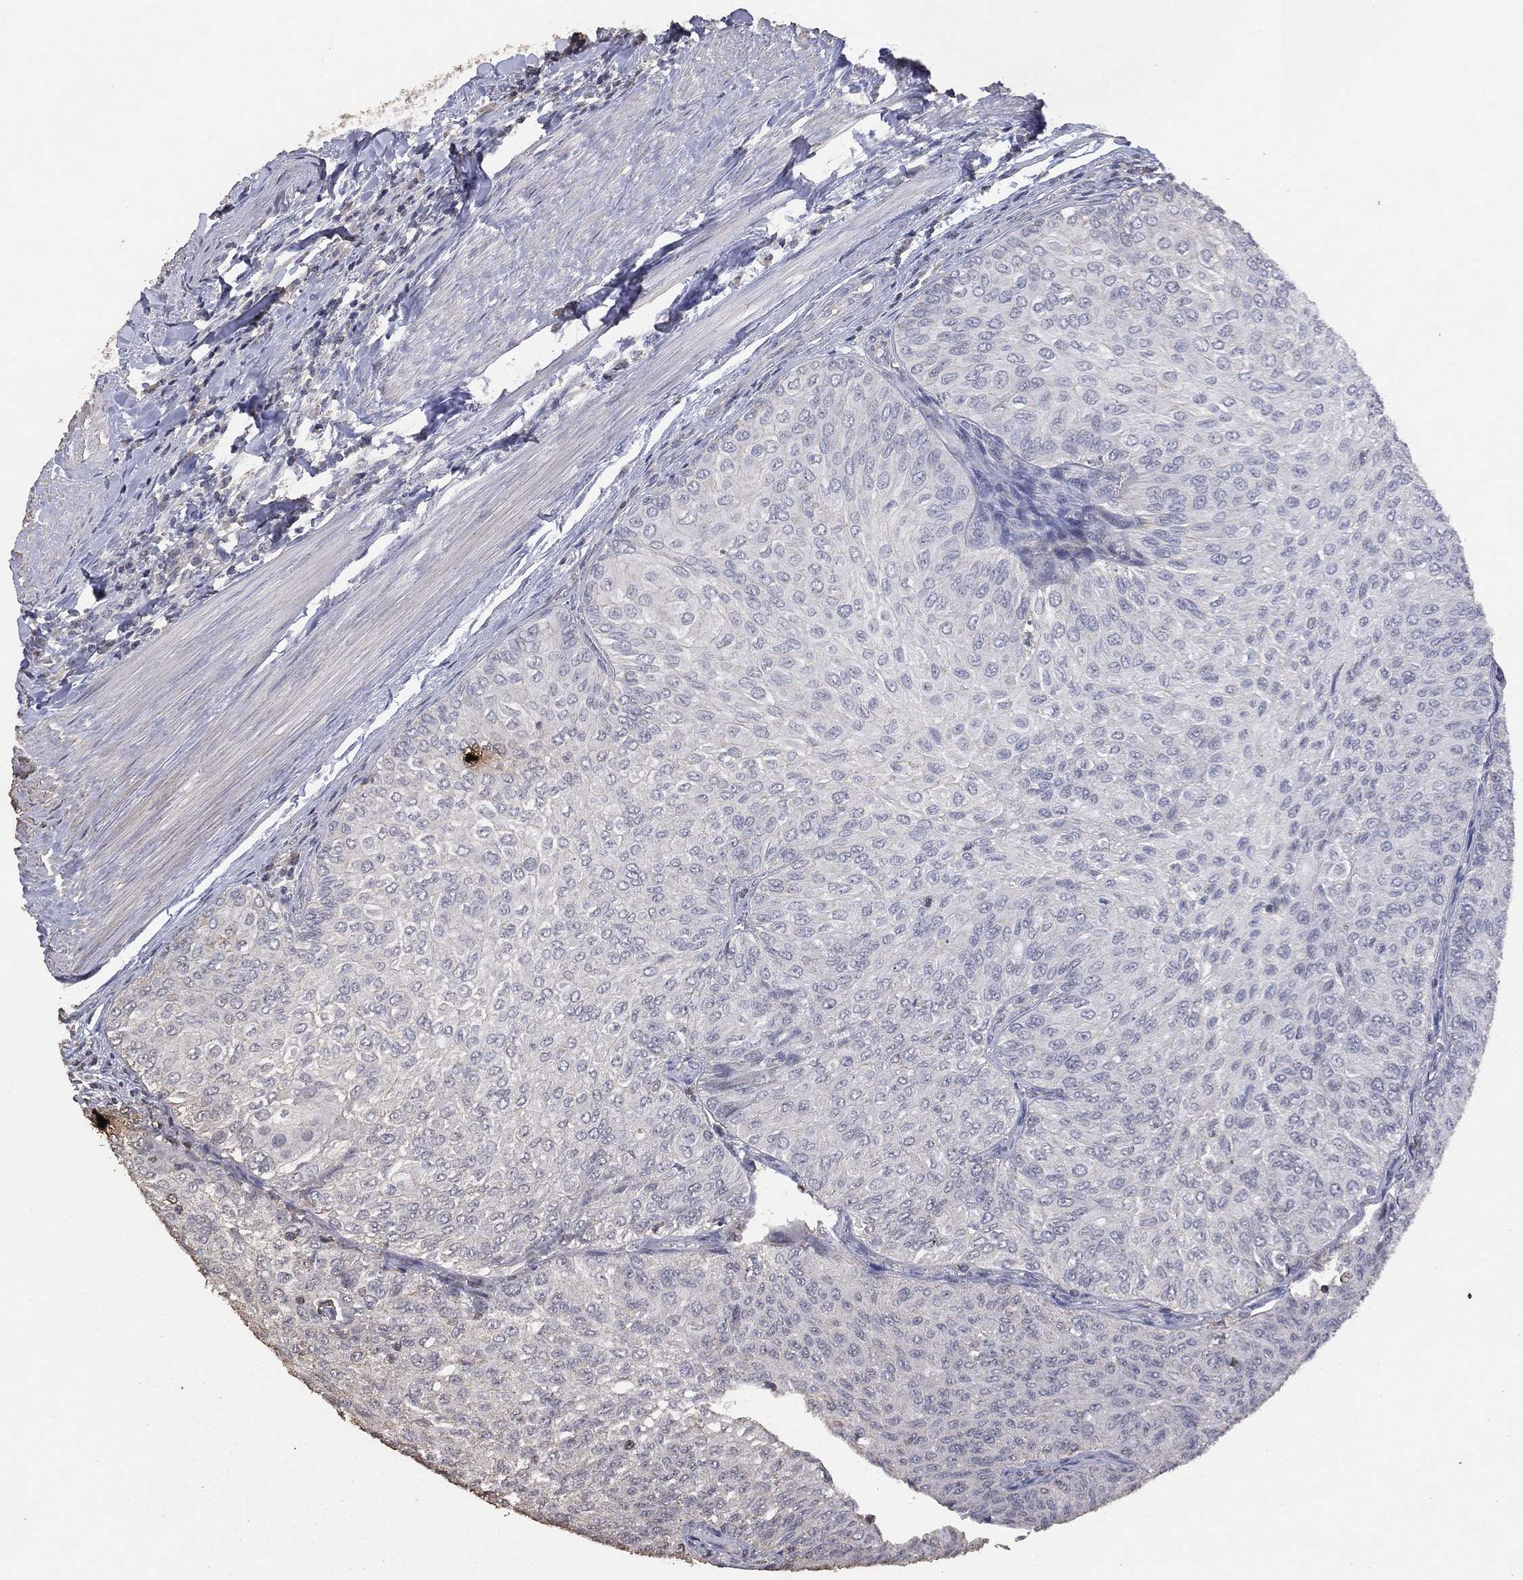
{"staining": {"intensity": "negative", "quantity": "none", "location": "none"}, "tissue": "urothelial cancer", "cell_type": "Tumor cells", "image_type": "cancer", "snomed": [{"axis": "morphology", "description": "Urothelial carcinoma, Low grade"}, {"axis": "topography", "description": "Ureter, NOS"}, {"axis": "topography", "description": "Urinary bladder"}], "caption": "Immunohistochemistry (IHC) of human low-grade urothelial carcinoma demonstrates no staining in tumor cells.", "gene": "ADPRHL1", "patient": {"sex": "male", "age": 78}}